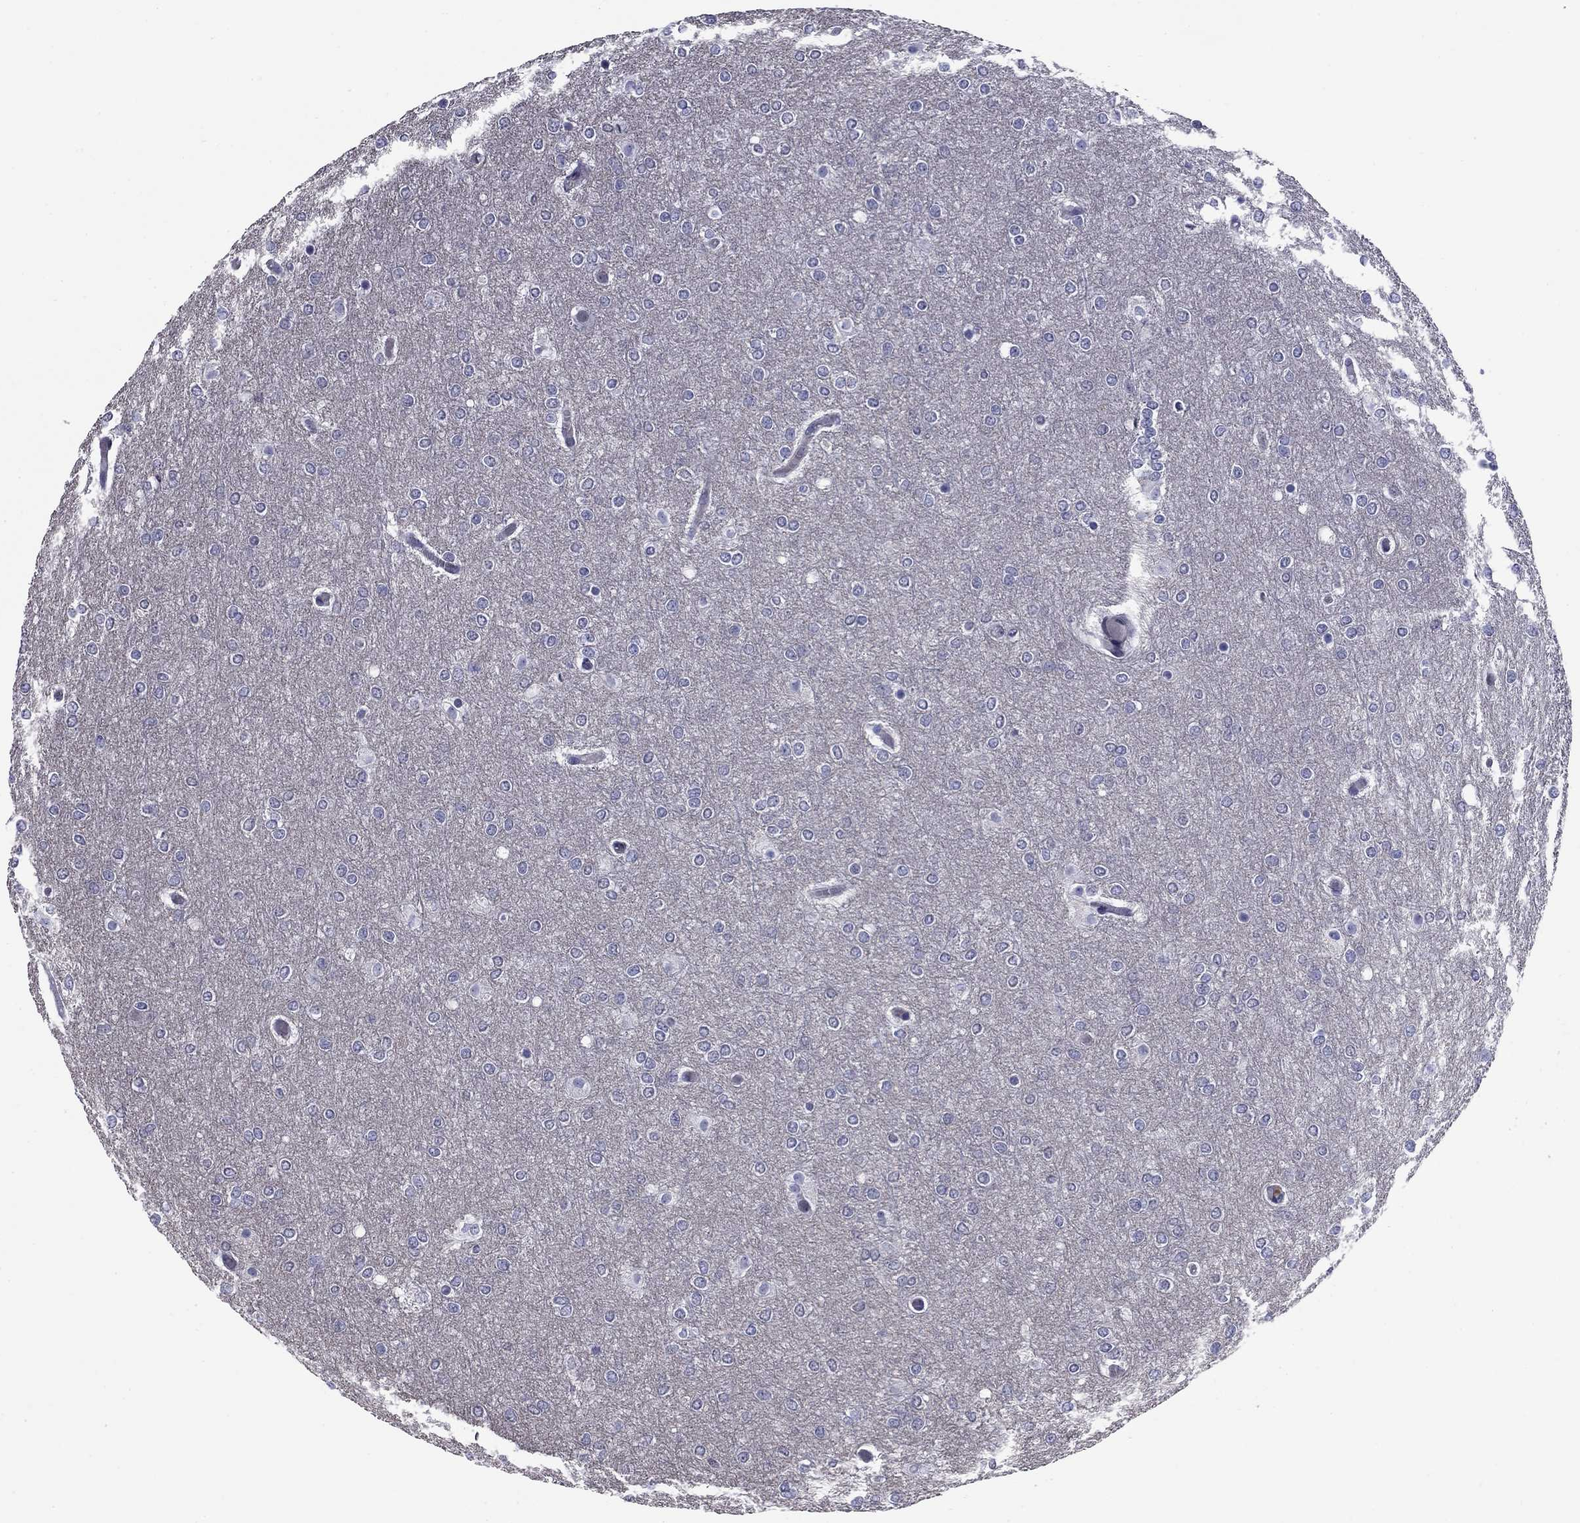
{"staining": {"intensity": "negative", "quantity": "none", "location": "none"}, "tissue": "glioma", "cell_type": "Tumor cells", "image_type": "cancer", "snomed": [{"axis": "morphology", "description": "Glioma, malignant, High grade"}, {"axis": "topography", "description": "Brain"}], "caption": "Histopathology image shows no protein staining in tumor cells of high-grade glioma (malignant) tissue.", "gene": "HTR4", "patient": {"sex": "female", "age": 61}}